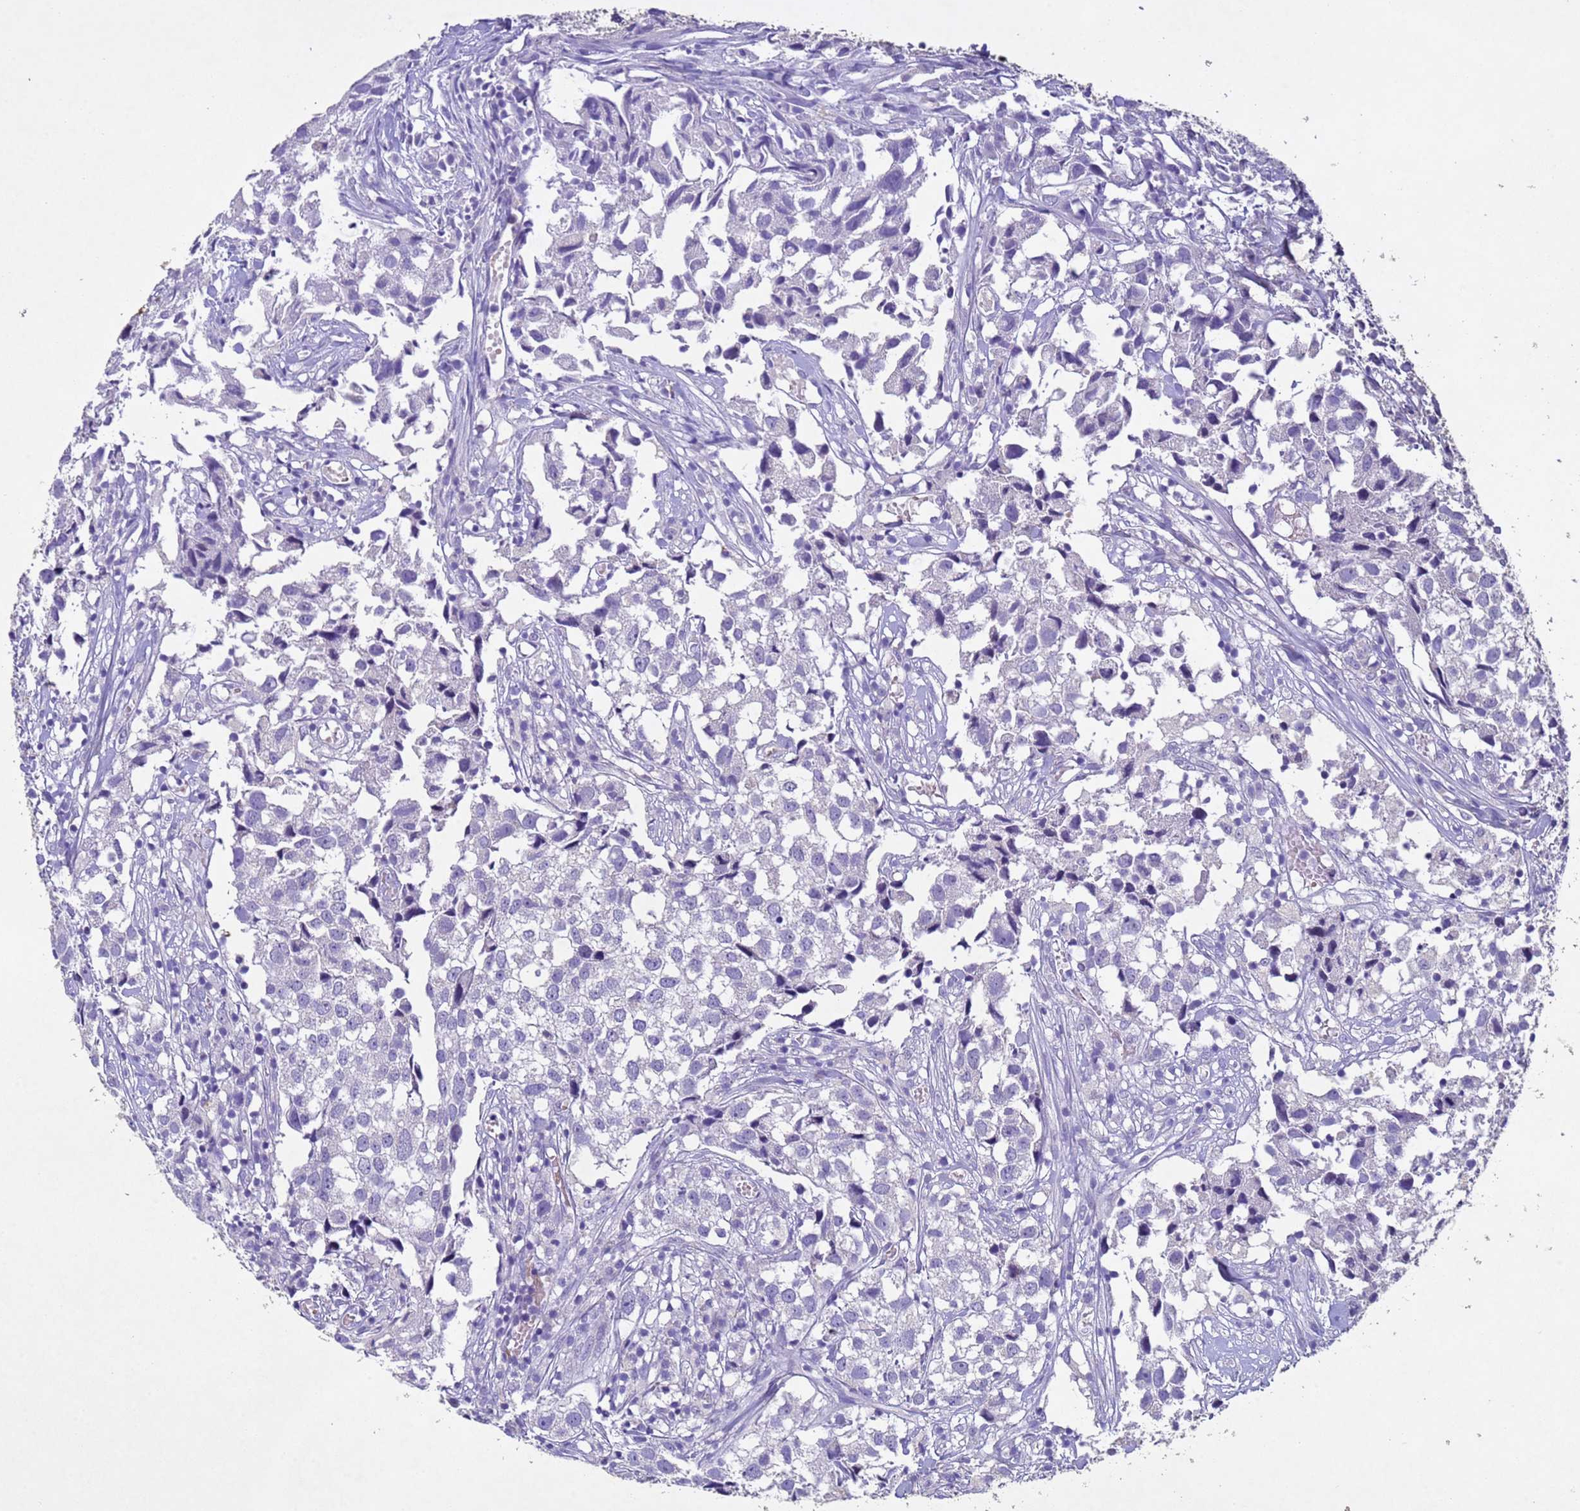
{"staining": {"intensity": "negative", "quantity": "none", "location": "none"}, "tissue": "urothelial cancer", "cell_type": "Tumor cells", "image_type": "cancer", "snomed": [{"axis": "morphology", "description": "Urothelial carcinoma, High grade"}, {"axis": "topography", "description": "Urinary bladder"}], "caption": "Urothelial cancer was stained to show a protein in brown. There is no significant staining in tumor cells.", "gene": "NLRP11", "patient": {"sex": "female", "age": 75}}